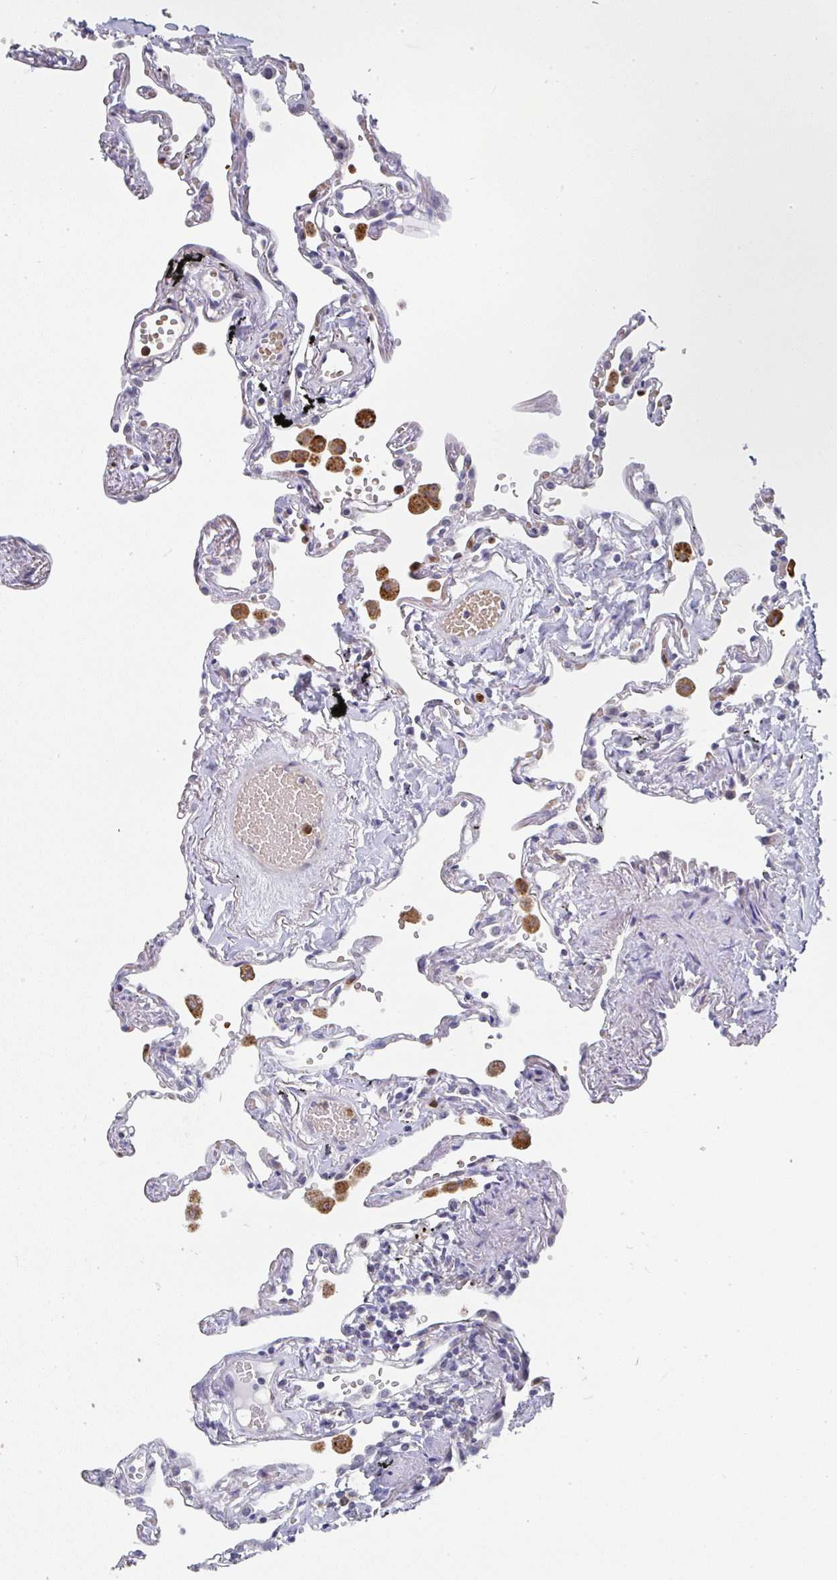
{"staining": {"intensity": "moderate", "quantity": "<25%", "location": "cytoplasmic/membranous"}, "tissue": "lung", "cell_type": "Alveolar cells", "image_type": "normal", "snomed": [{"axis": "morphology", "description": "Normal tissue, NOS"}, {"axis": "topography", "description": "Lung"}], "caption": "A brown stain shows moderate cytoplasmic/membranous expression of a protein in alveolar cells of normal human lung. The staining was performed using DAB, with brown indicating positive protein expression. Nuclei are stained blue with hematoxylin.", "gene": "NCF1", "patient": {"sex": "female", "age": 67}}